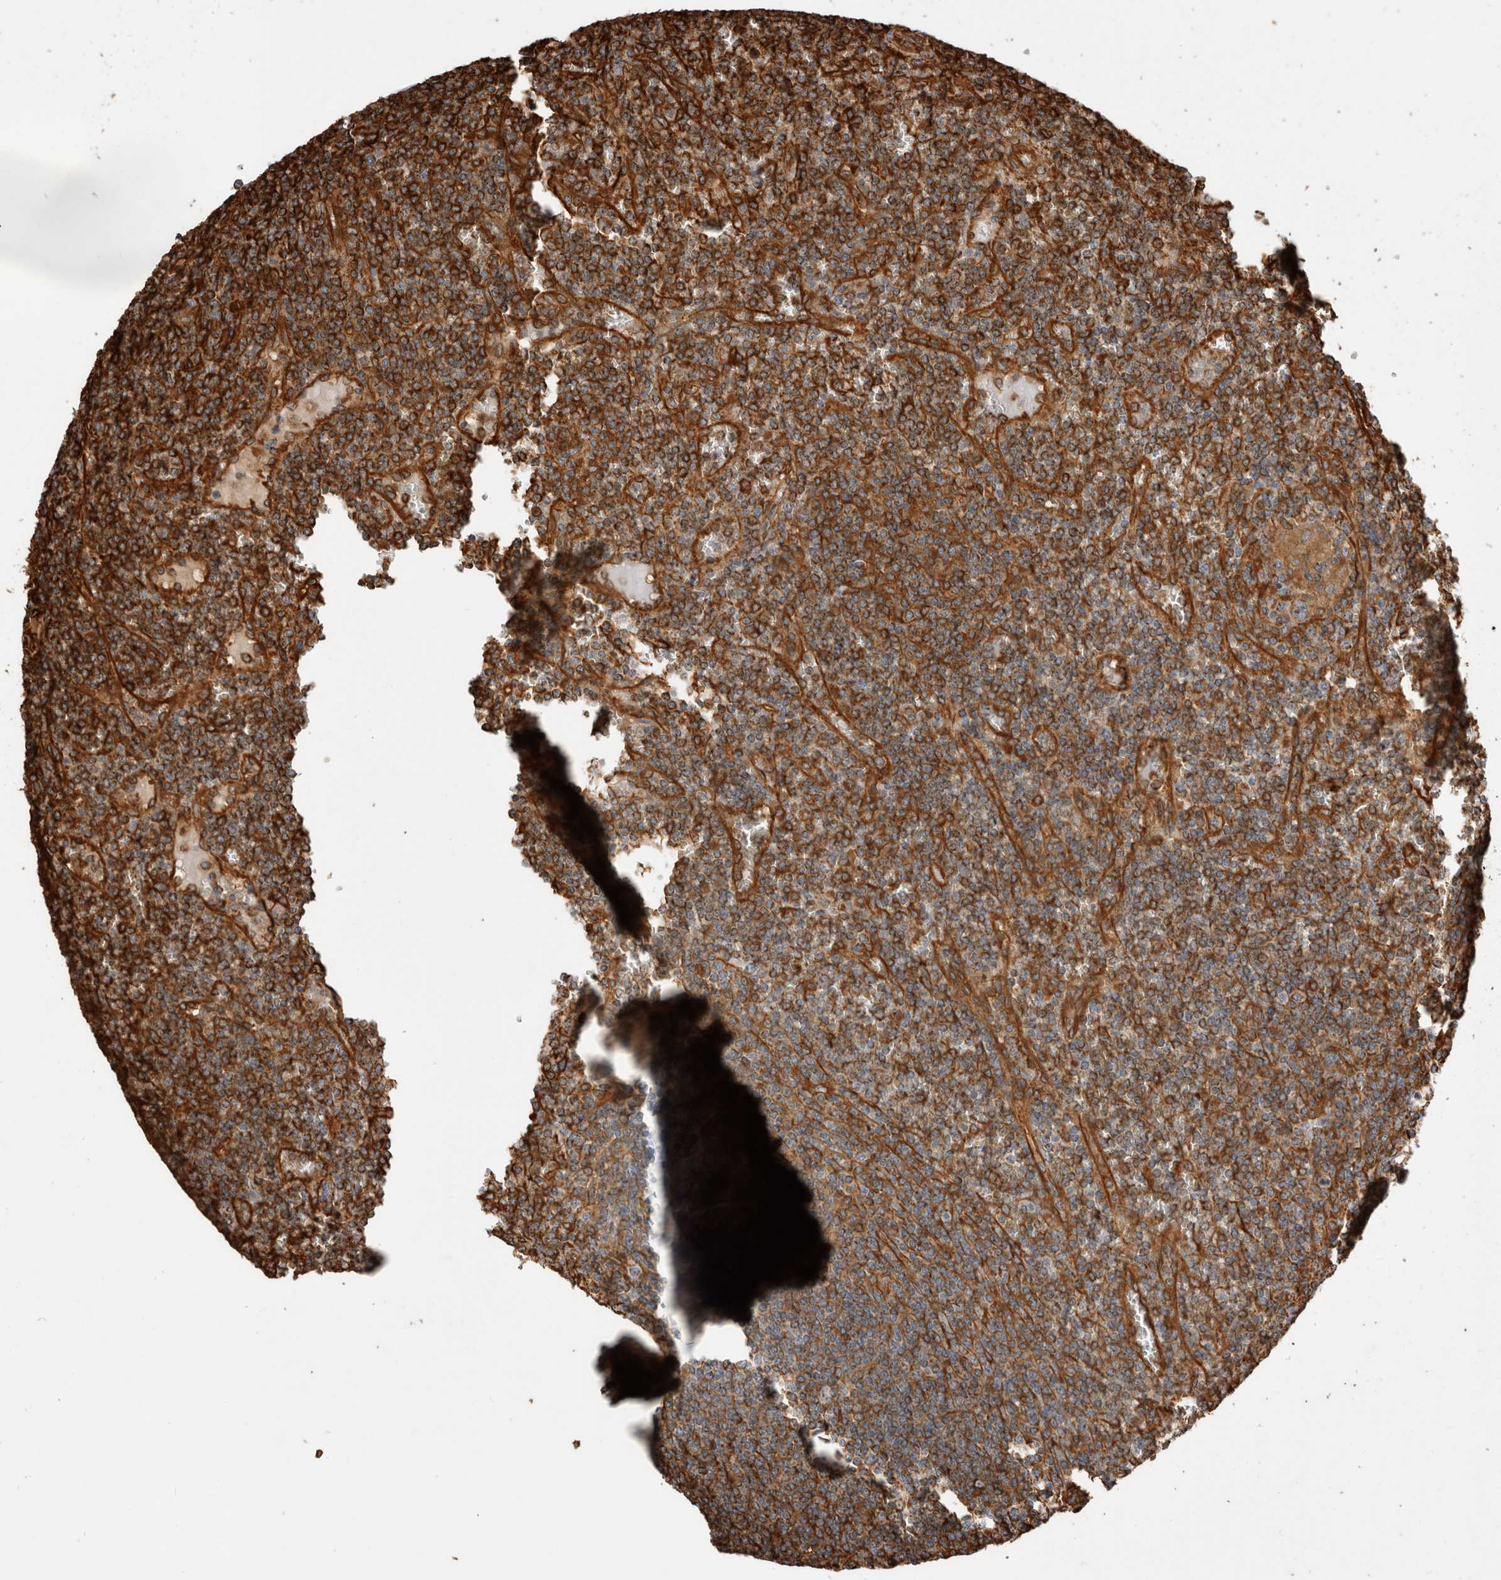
{"staining": {"intensity": "strong", "quantity": "25%-75%", "location": "cytoplasmic/membranous"}, "tissue": "lymphoma", "cell_type": "Tumor cells", "image_type": "cancer", "snomed": [{"axis": "morphology", "description": "Malignant lymphoma, non-Hodgkin's type, Low grade"}, {"axis": "topography", "description": "Spleen"}], "caption": "Protein expression analysis of human low-grade malignant lymphoma, non-Hodgkin's type reveals strong cytoplasmic/membranous expression in approximately 25%-75% of tumor cells. (DAB (3,3'-diaminobenzidine) IHC with brightfield microscopy, high magnification).", "gene": "ZNF397", "patient": {"sex": "female", "age": 19}}